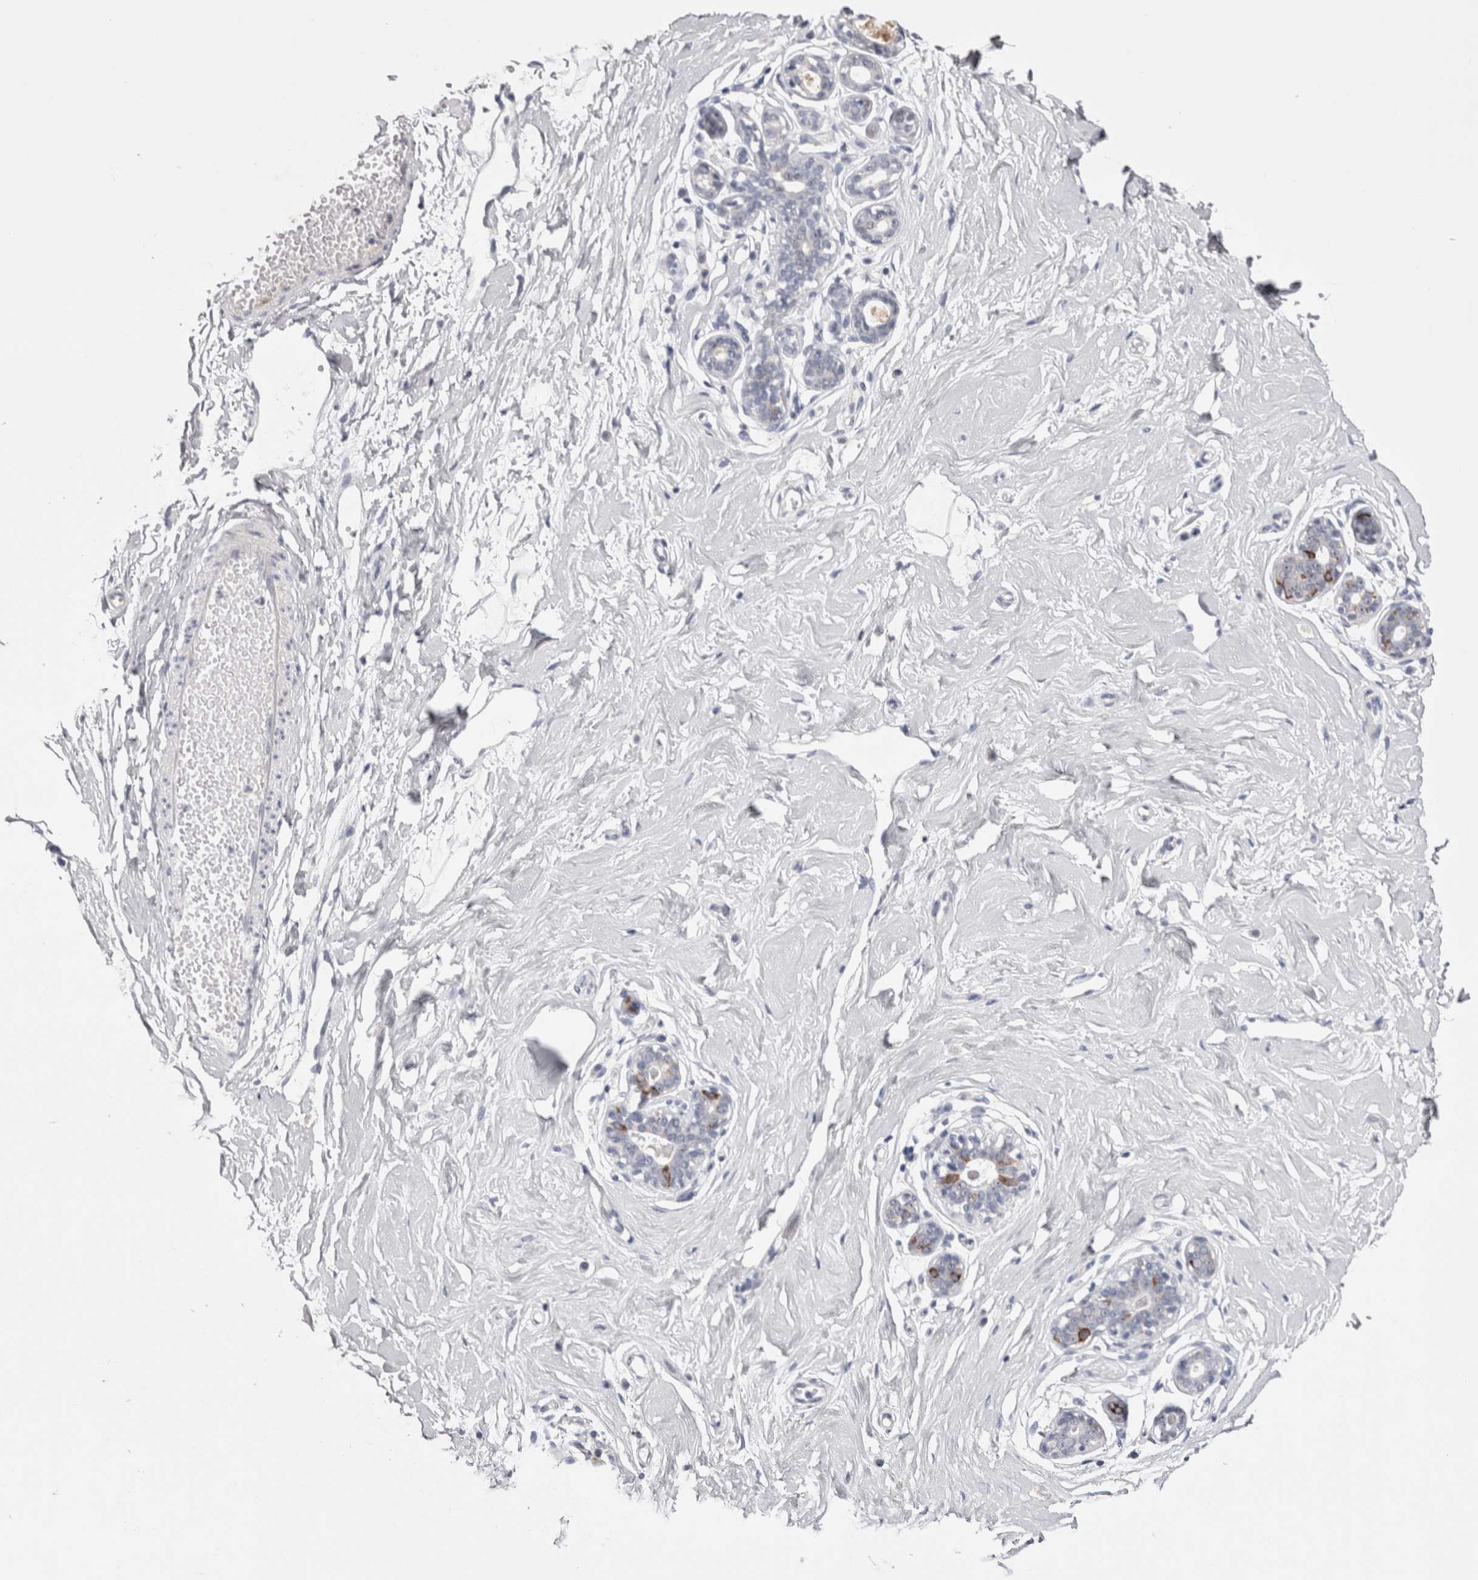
{"staining": {"intensity": "negative", "quantity": "none", "location": "none"}, "tissue": "breast", "cell_type": "Adipocytes", "image_type": "normal", "snomed": [{"axis": "morphology", "description": "Normal tissue, NOS"}, {"axis": "morphology", "description": "Adenoma, NOS"}, {"axis": "topography", "description": "Breast"}], "caption": "High power microscopy image of an IHC photomicrograph of benign breast, revealing no significant expression in adipocytes. (Stains: DAB (3,3'-diaminobenzidine) IHC with hematoxylin counter stain, Microscopy: brightfield microscopy at high magnification).", "gene": "PWP2", "patient": {"sex": "female", "age": 23}}